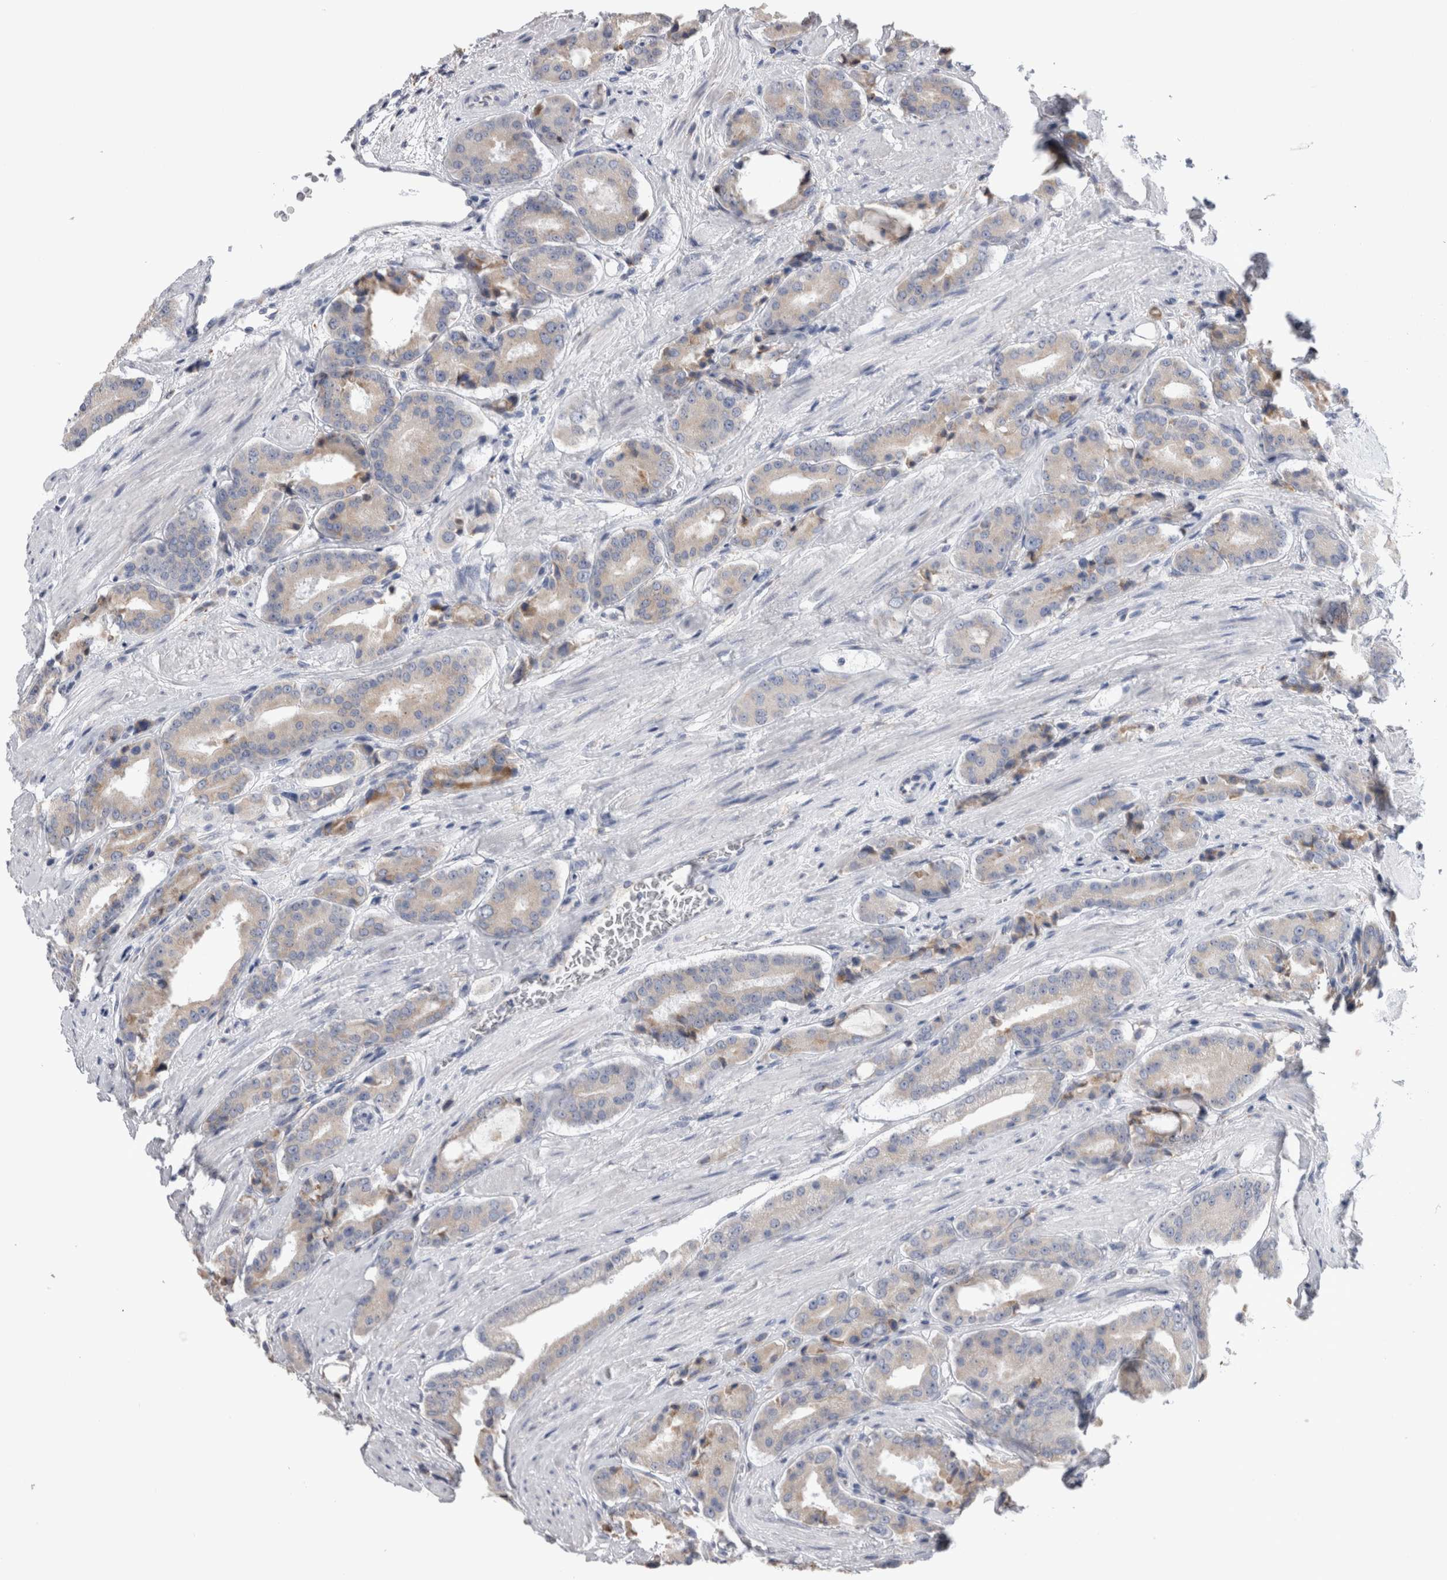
{"staining": {"intensity": "negative", "quantity": "none", "location": "none"}, "tissue": "prostate cancer", "cell_type": "Tumor cells", "image_type": "cancer", "snomed": [{"axis": "morphology", "description": "Adenocarcinoma, High grade"}, {"axis": "topography", "description": "Prostate"}], "caption": "IHC photomicrograph of neoplastic tissue: human prostate cancer (high-grade adenocarcinoma) stained with DAB exhibits no significant protein expression in tumor cells.", "gene": "ZNF341", "patient": {"sex": "male", "age": 71}}